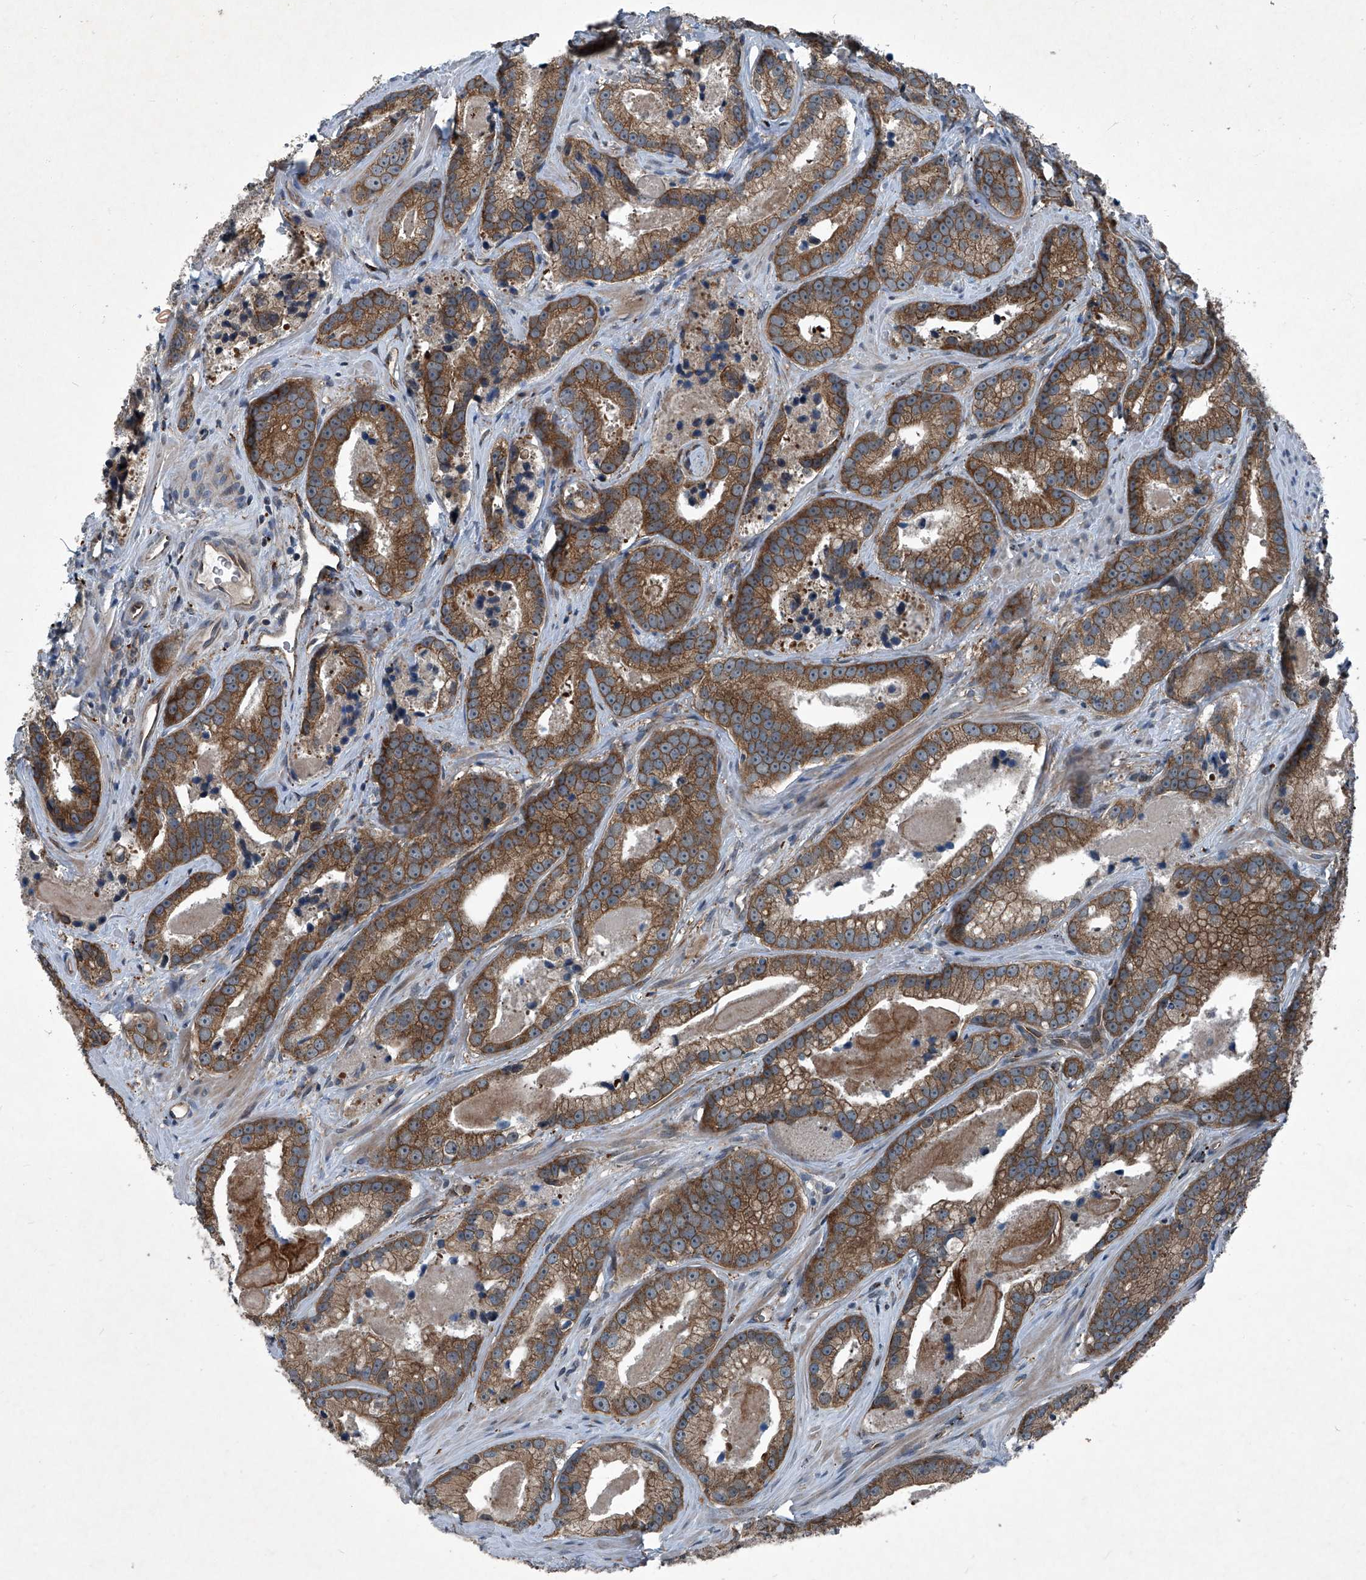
{"staining": {"intensity": "moderate", "quantity": ">75%", "location": "cytoplasmic/membranous"}, "tissue": "prostate cancer", "cell_type": "Tumor cells", "image_type": "cancer", "snomed": [{"axis": "morphology", "description": "Adenocarcinoma, High grade"}, {"axis": "topography", "description": "Prostate"}], "caption": "Immunohistochemical staining of prostate high-grade adenocarcinoma shows medium levels of moderate cytoplasmic/membranous protein expression in about >75% of tumor cells. (IHC, brightfield microscopy, high magnification).", "gene": "SENP2", "patient": {"sex": "male", "age": 62}}